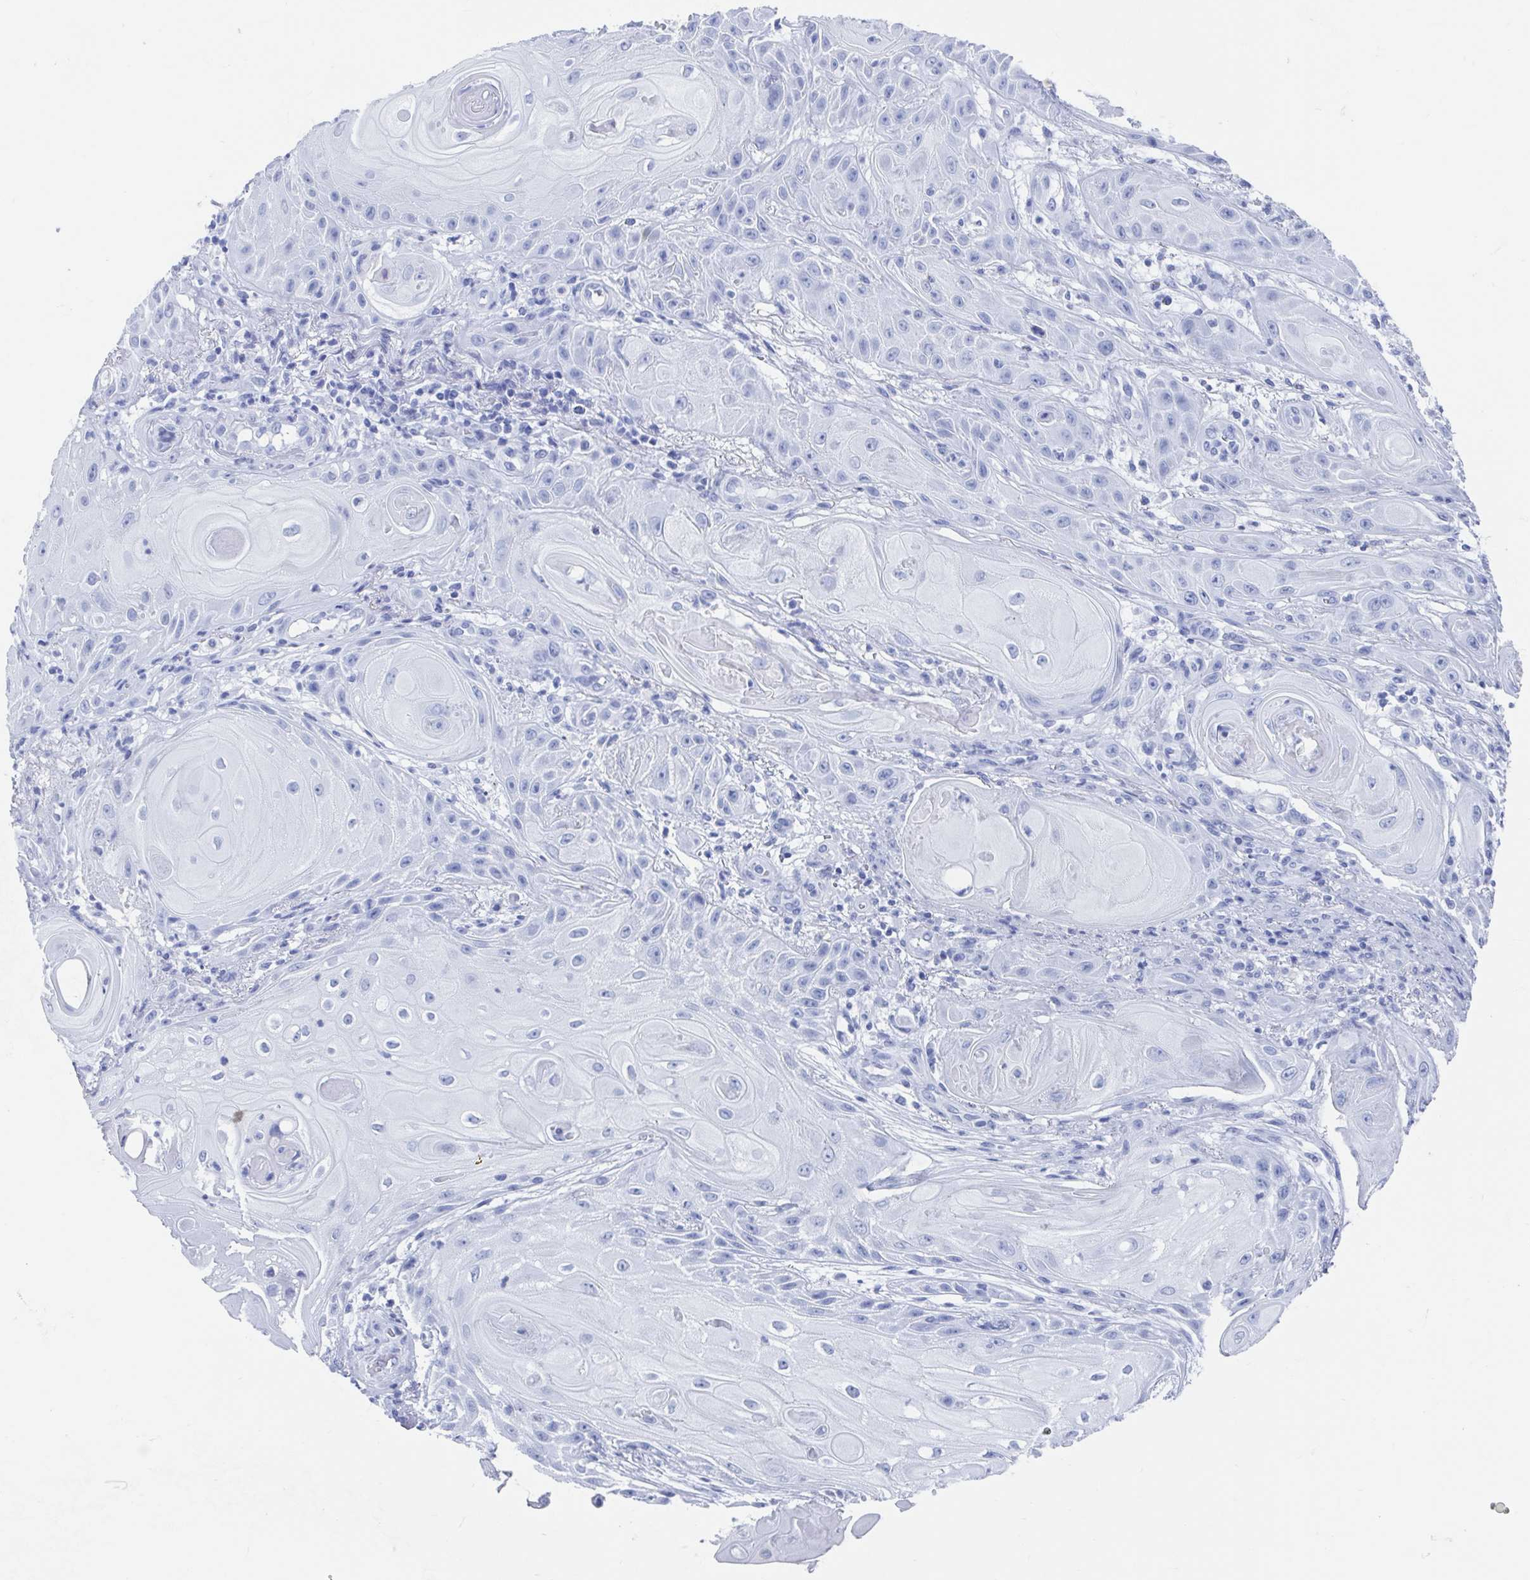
{"staining": {"intensity": "negative", "quantity": "none", "location": "none"}, "tissue": "skin cancer", "cell_type": "Tumor cells", "image_type": "cancer", "snomed": [{"axis": "morphology", "description": "Squamous cell carcinoma, NOS"}, {"axis": "topography", "description": "Skin"}], "caption": "Tumor cells are negative for protein expression in human skin squamous cell carcinoma.", "gene": "C10orf53", "patient": {"sex": "male", "age": 62}}